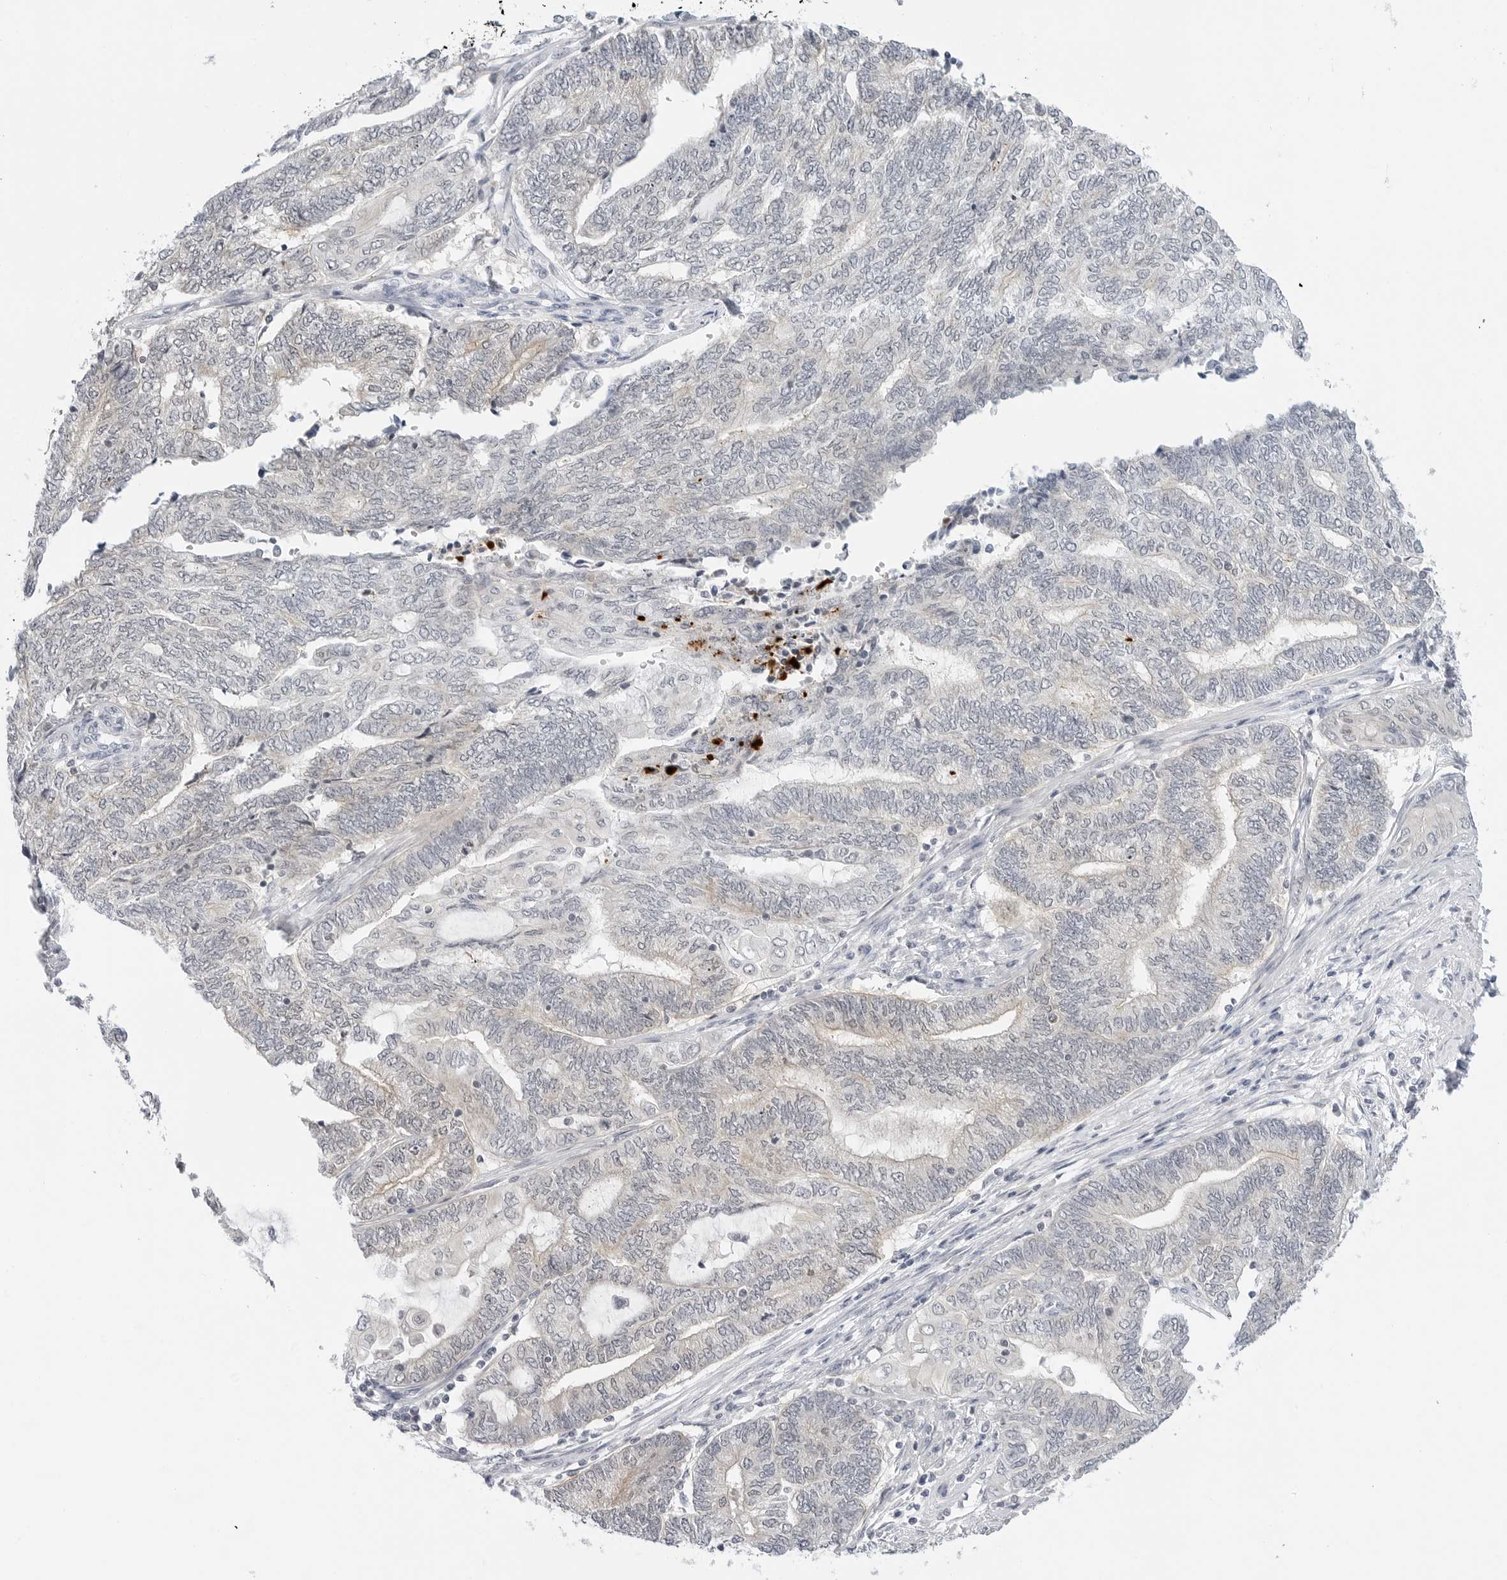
{"staining": {"intensity": "negative", "quantity": "none", "location": "none"}, "tissue": "endometrial cancer", "cell_type": "Tumor cells", "image_type": "cancer", "snomed": [{"axis": "morphology", "description": "Adenocarcinoma, NOS"}, {"axis": "topography", "description": "Uterus"}, {"axis": "topography", "description": "Endometrium"}], "caption": "IHC of endometrial cancer (adenocarcinoma) displays no expression in tumor cells.", "gene": "MAP2K5", "patient": {"sex": "female", "age": 70}}